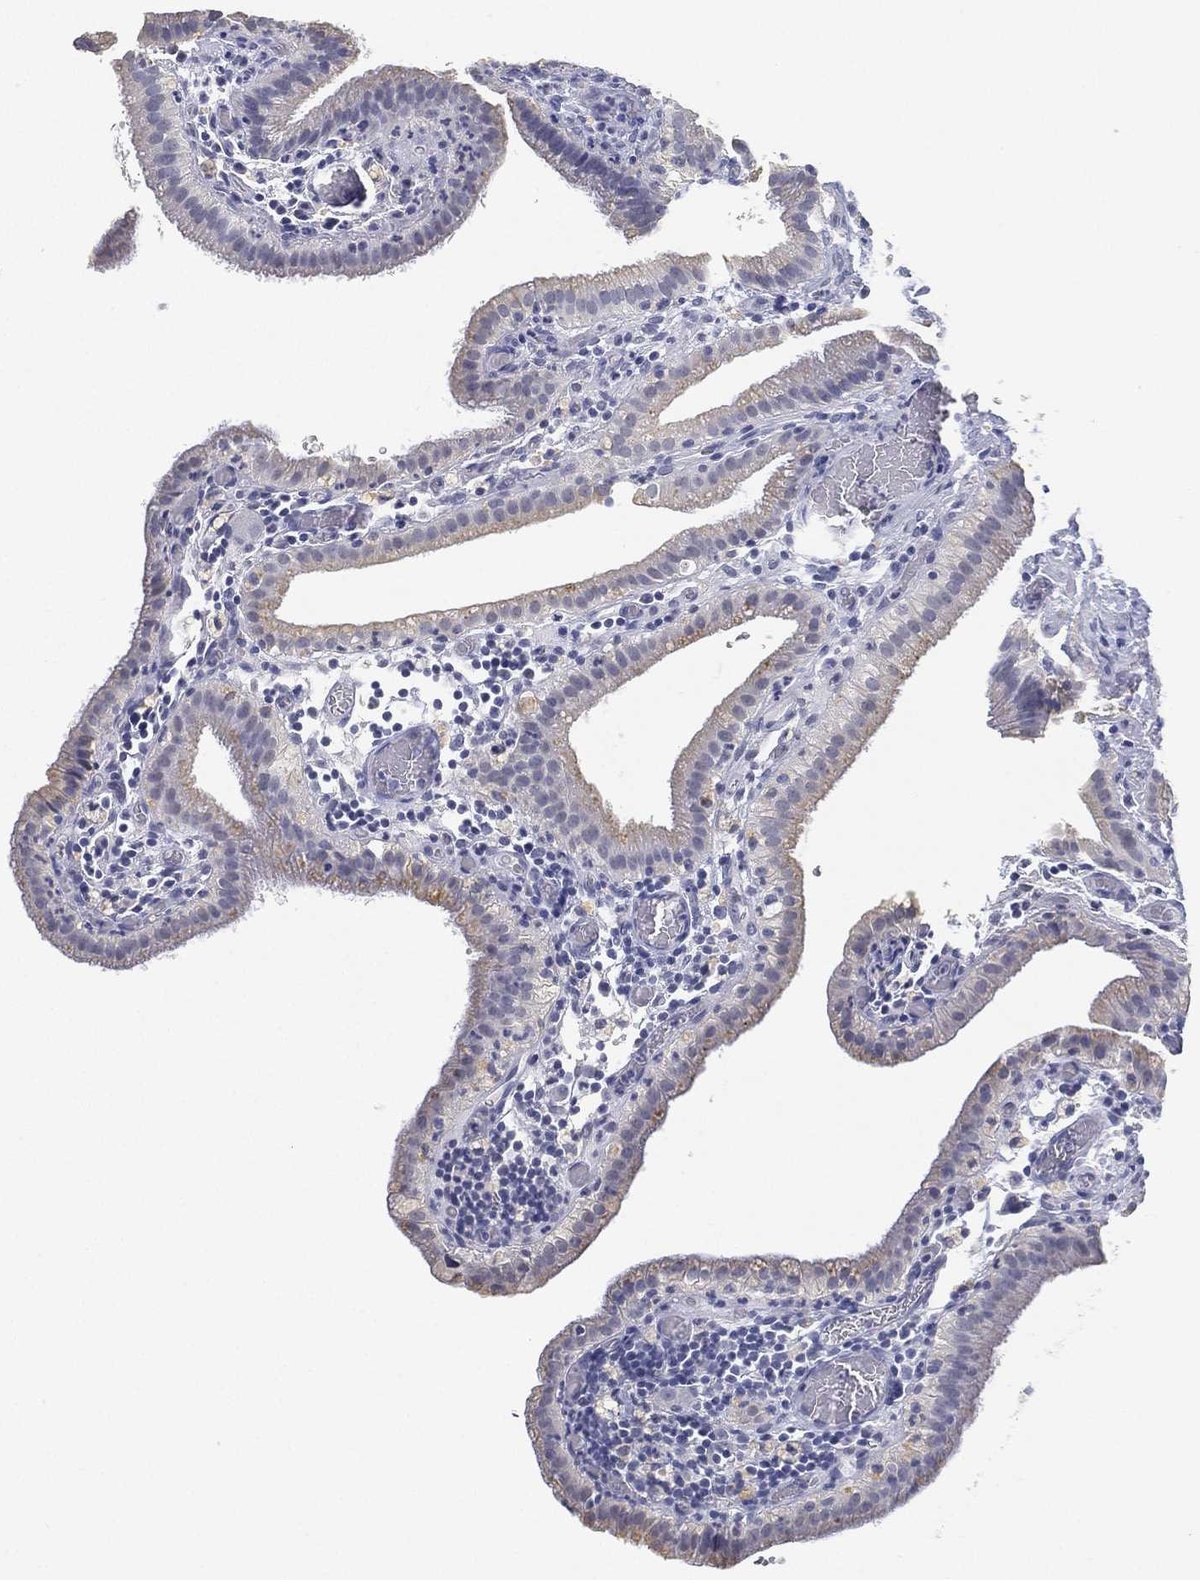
{"staining": {"intensity": "weak", "quantity": "<25%", "location": "cytoplasmic/membranous"}, "tissue": "gallbladder", "cell_type": "Glandular cells", "image_type": "normal", "snomed": [{"axis": "morphology", "description": "Normal tissue, NOS"}, {"axis": "topography", "description": "Gallbladder"}], "caption": "This histopathology image is of normal gallbladder stained with immunohistochemistry to label a protein in brown with the nuclei are counter-stained blue. There is no expression in glandular cells.", "gene": "FMO1", "patient": {"sex": "male", "age": 62}}